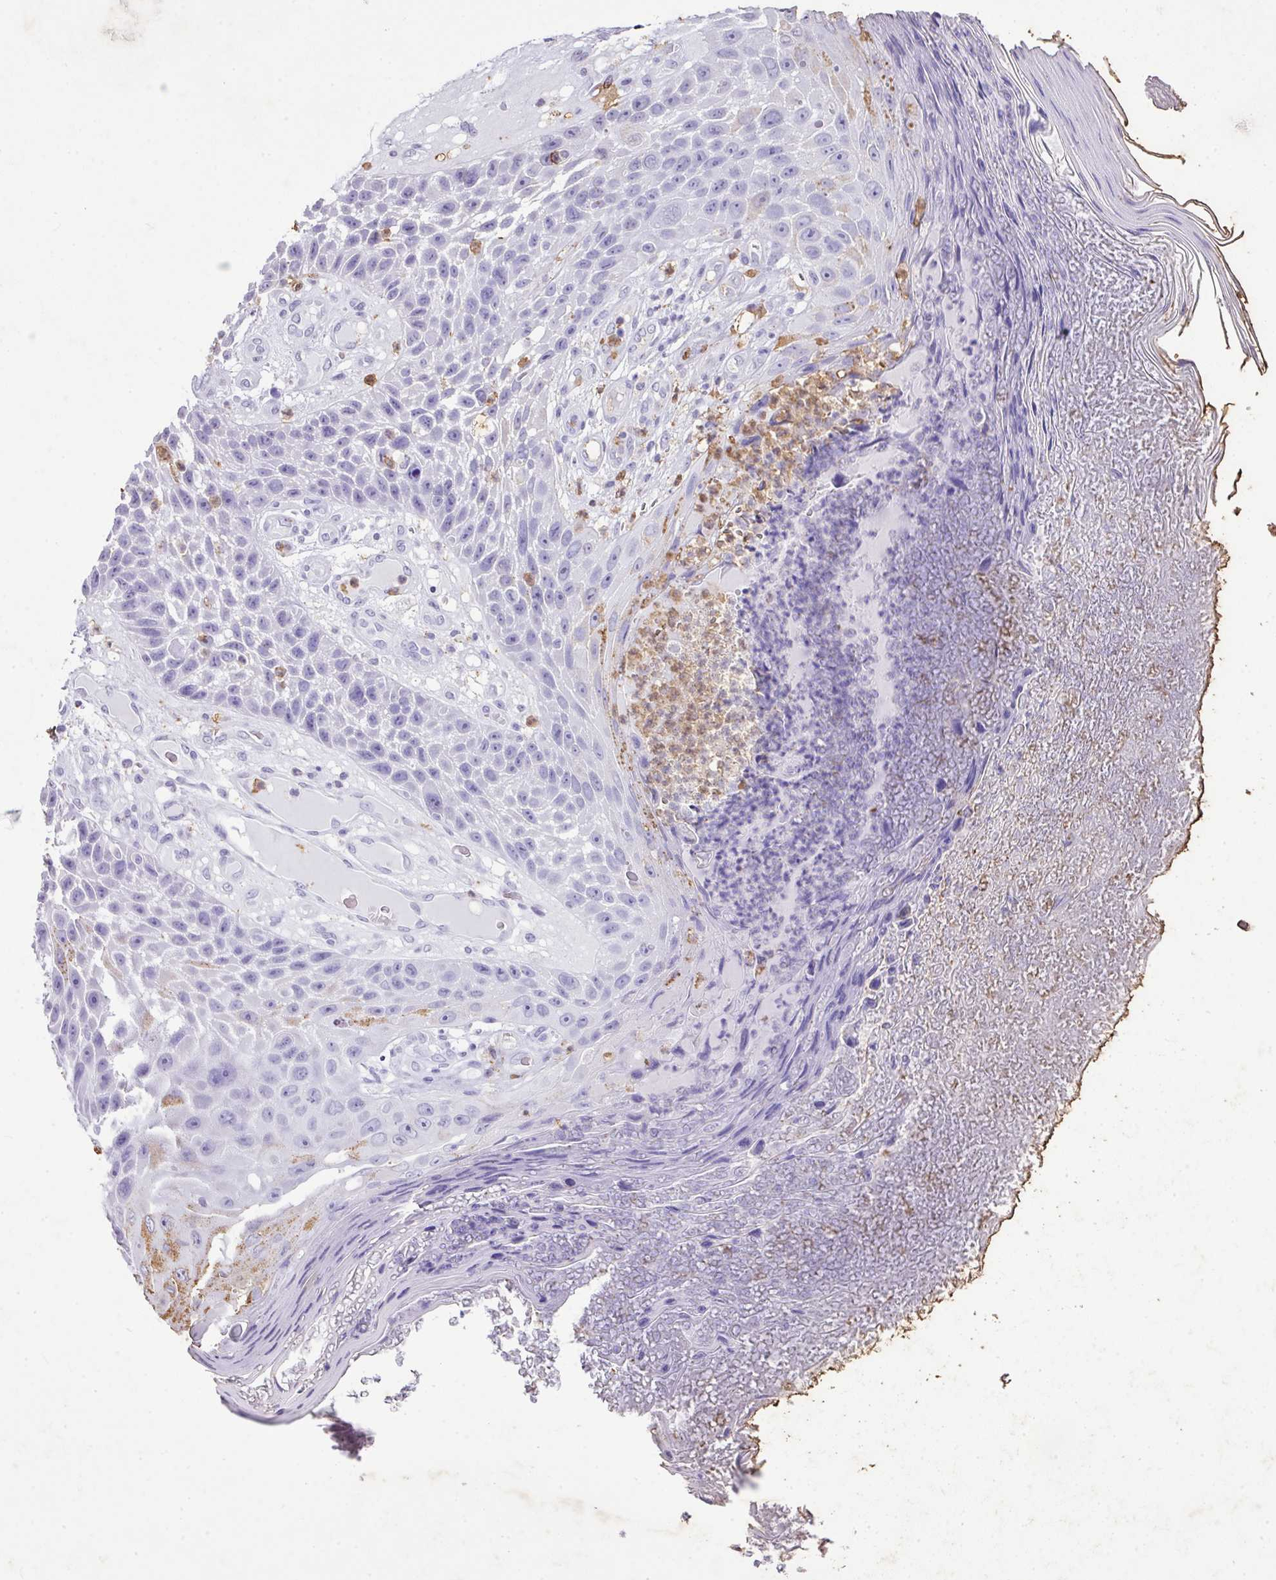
{"staining": {"intensity": "negative", "quantity": "none", "location": "none"}, "tissue": "skin cancer", "cell_type": "Tumor cells", "image_type": "cancer", "snomed": [{"axis": "morphology", "description": "Squamous cell carcinoma, NOS"}, {"axis": "topography", "description": "Skin"}], "caption": "Immunohistochemistry of human skin cancer reveals no positivity in tumor cells.", "gene": "KCNJ11", "patient": {"sex": "female", "age": 88}}